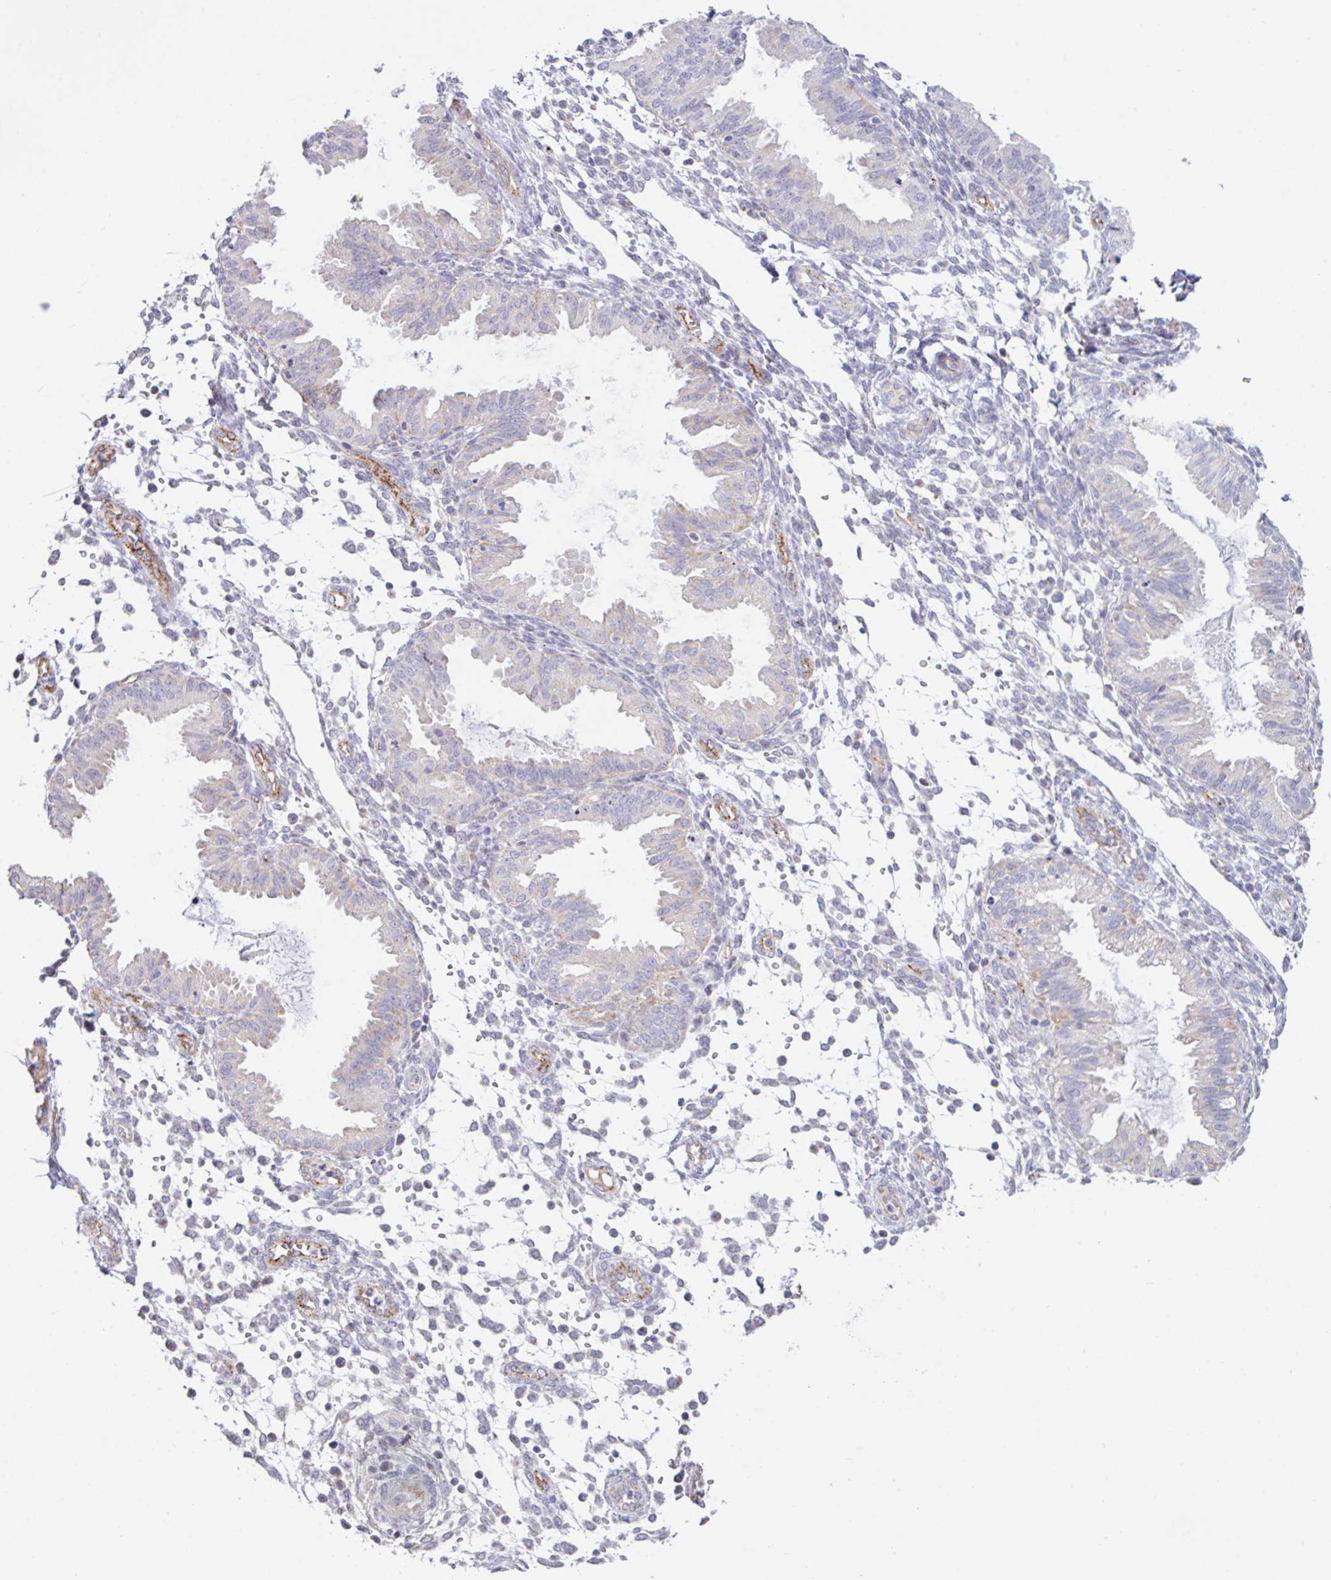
{"staining": {"intensity": "negative", "quantity": "none", "location": "none"}, "tissue": "endometrium", "cell_type": "Cells in endometrial stroma", "image_type": "normal", "snomed": [{"axis": "morphology", "description": "Normal tissue, NOS"}, {"axis": "topography", "description": "Endometrium"}], "caption": "This is an immunohistochemistry histopathology image of unremarkable endometrium. There is no positivity in cells in endometrial stroma.", "gene": "PLCD4", "patient": {"sex": "female", "age": 33}}